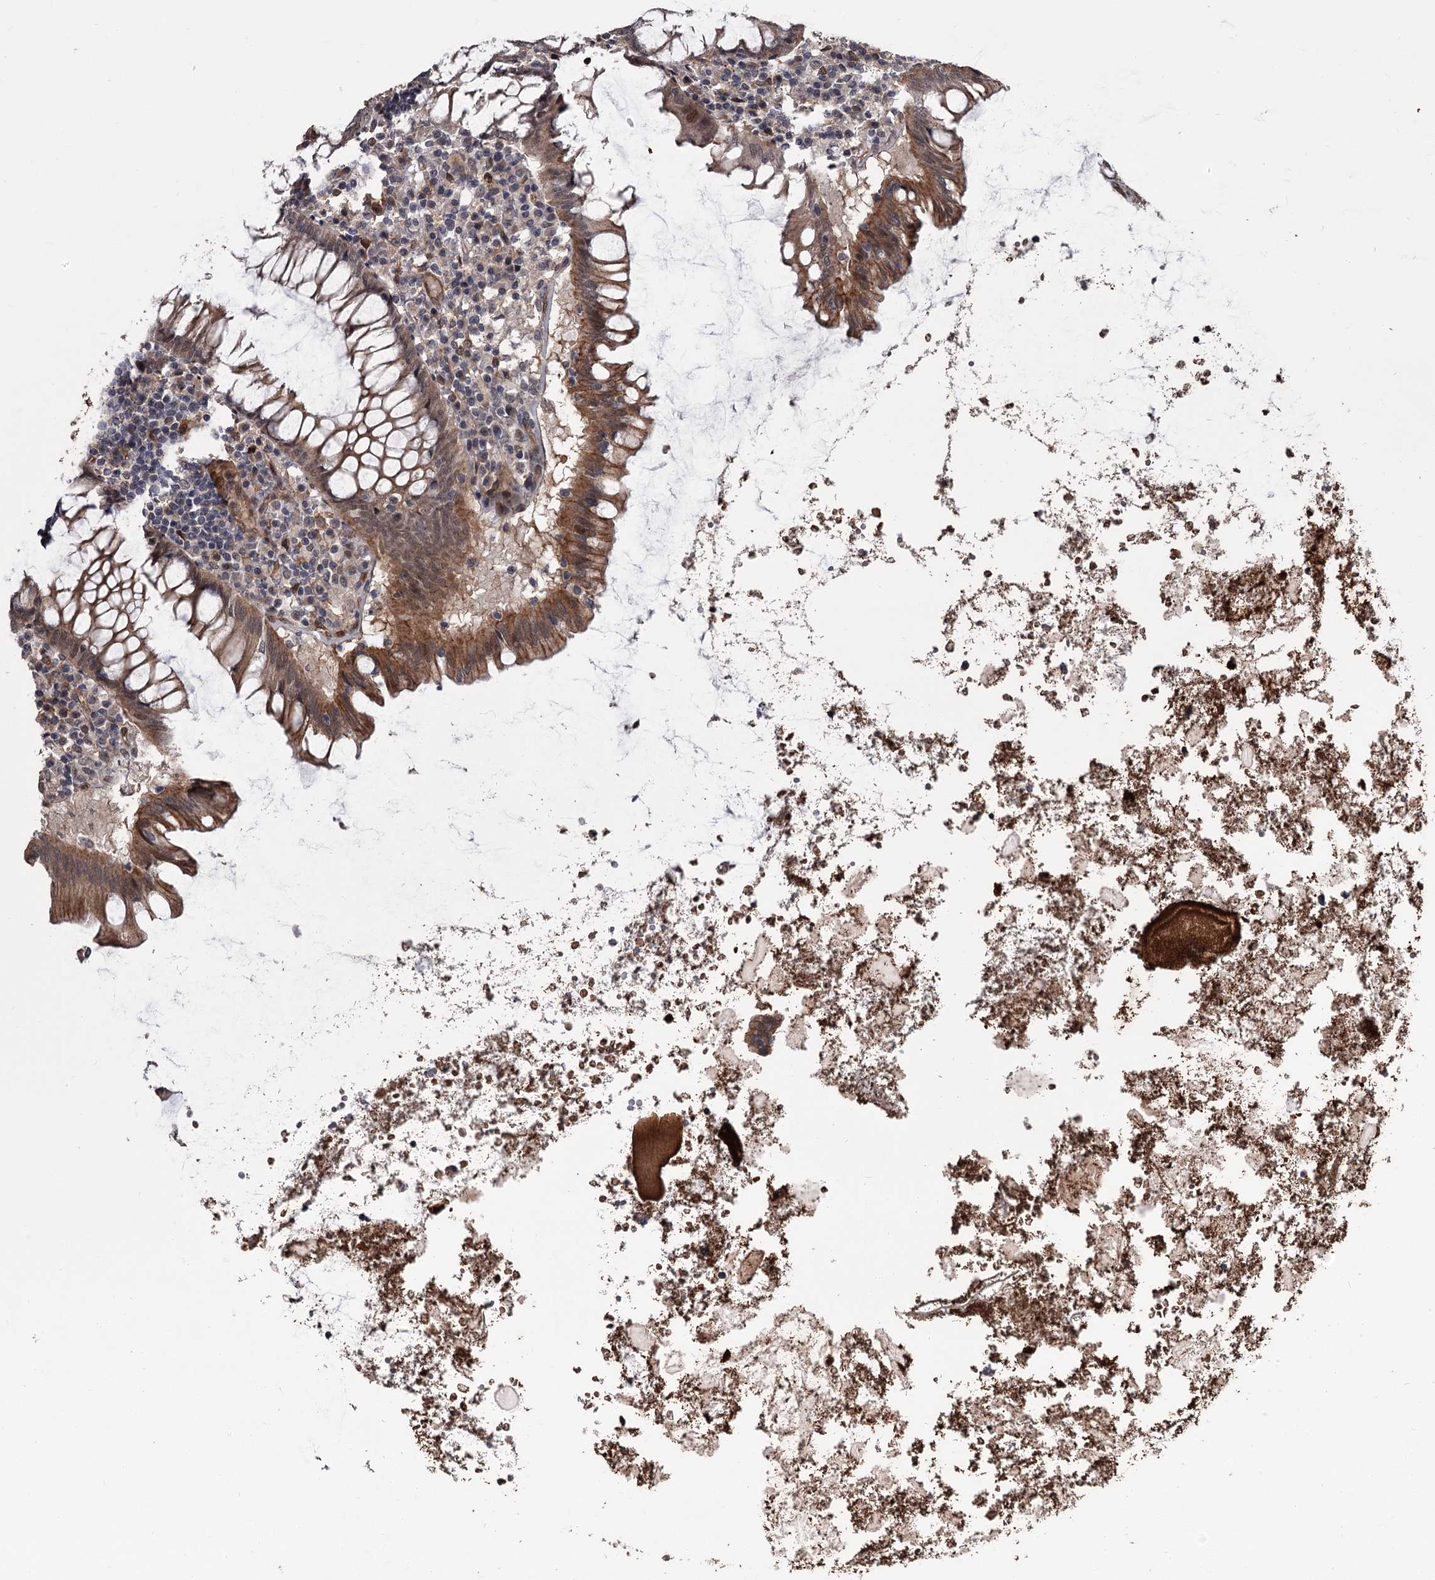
{"staining": {"intensity": "moderate", "quantity": ">75%", "location": "cytoplasmic/membranous"}, "tissue": "appendix", "cell_type": "Glandular cells", "image_type": "normal", "snomed": [{"axis": "morphology", "description": "Normal tissue, NOS"}, {"axis": "topography", "description": "Appendix"}], "caption": "Immunohistochemistry of normal appendix shows medium levels of moderate cytoplasmic/membranous staining in approximately >75% of glandular cells. Nuclei are stained in blue.", "gene": "CDC42EP2", "patient": {"sex": "female", "age": 54}}